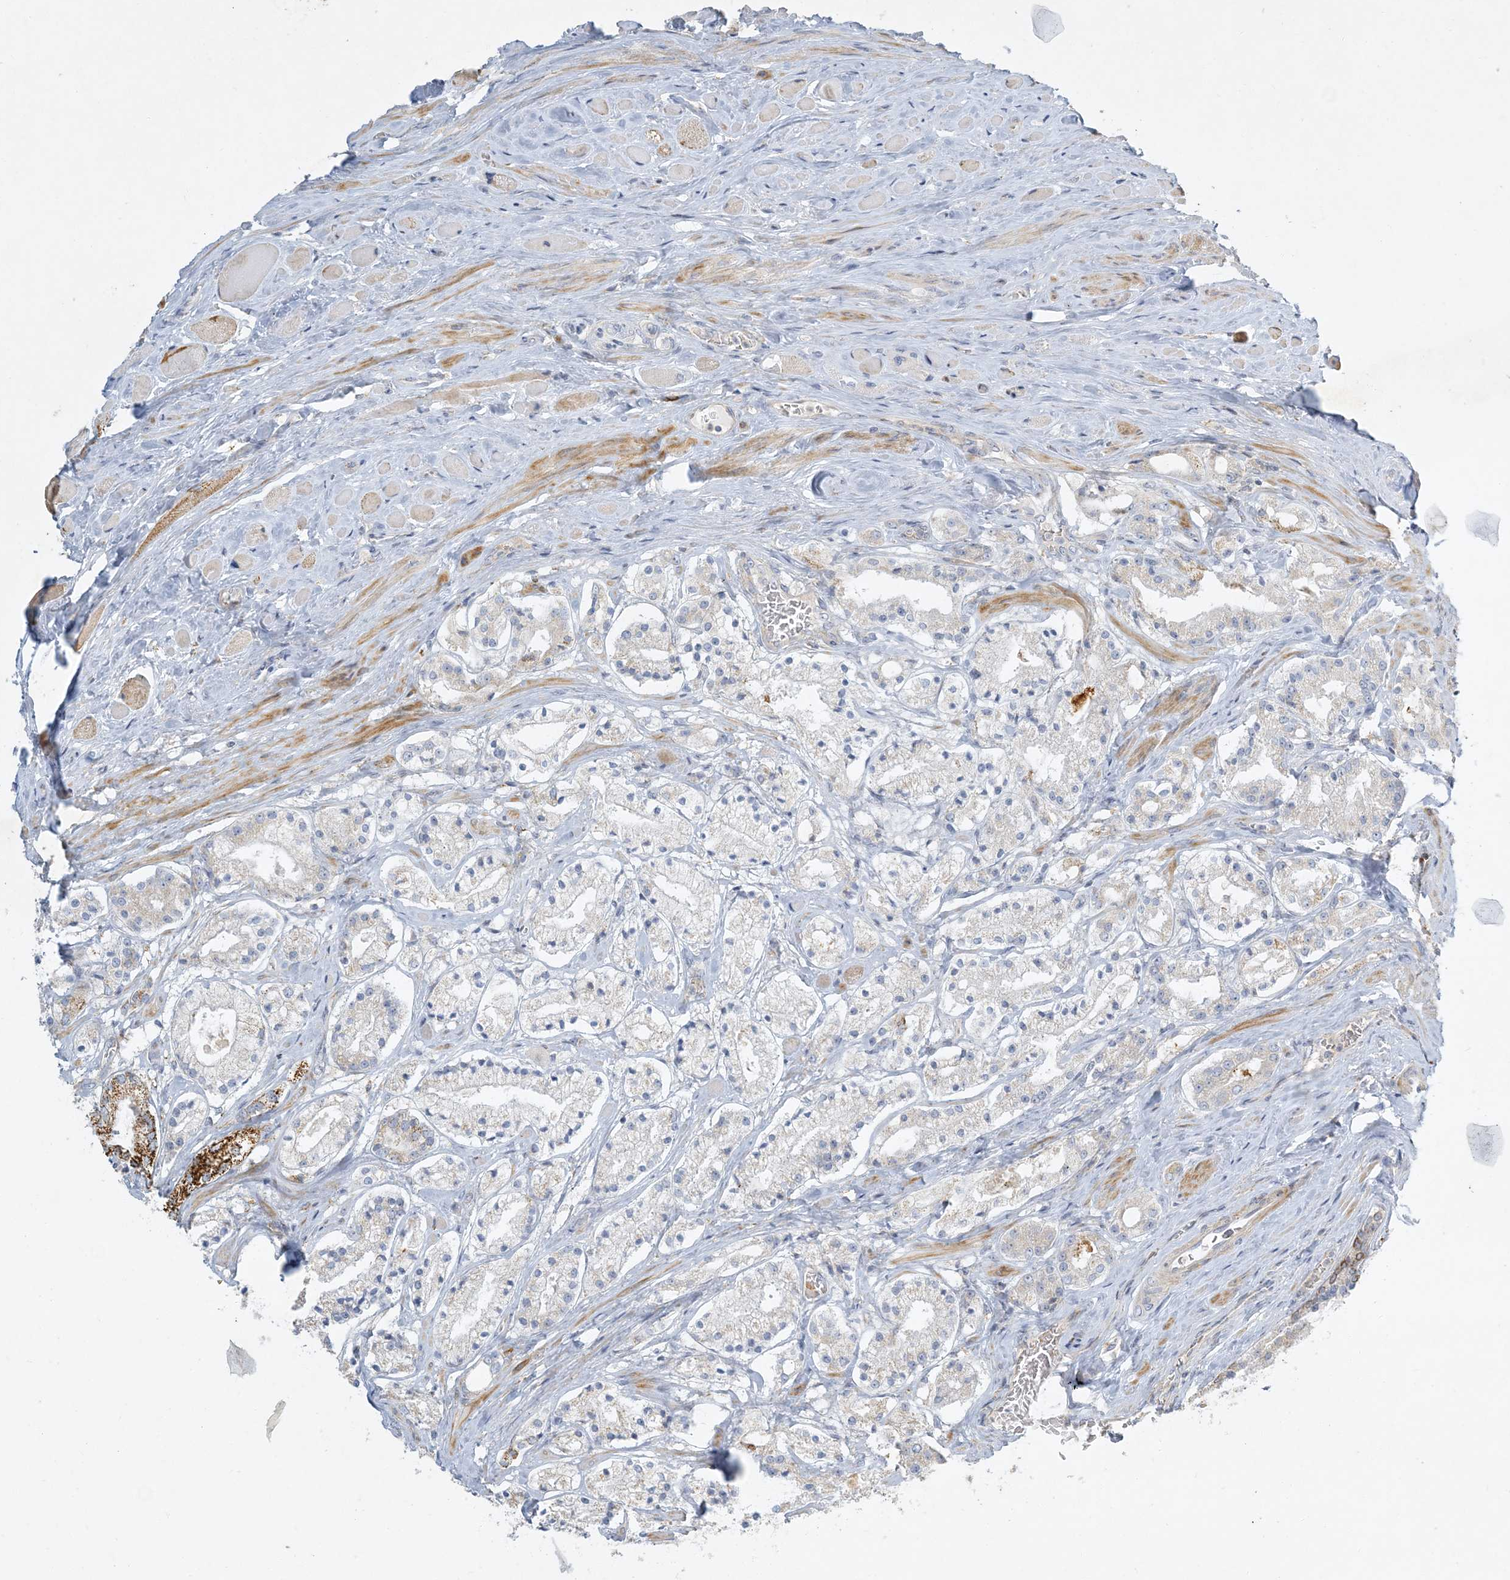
{"staining": {"intensity": "negative", "quantity": "none", "location": "none"}, "tissue": "prostate cancer", "cell_type": "Tumor cells", "image_type": "cancer", "snomed": [{"axis": "morphology", "description": "Adenocarcinoma, High grade"}, {"axis": "topography", "description": "Prostate"}], "caption": "IHC of high-grade adenocarcinoma (prostate) shows no staining in tumor cells.", "gene": "LTN1", "patient": {"sex": "male", "age": 64}}